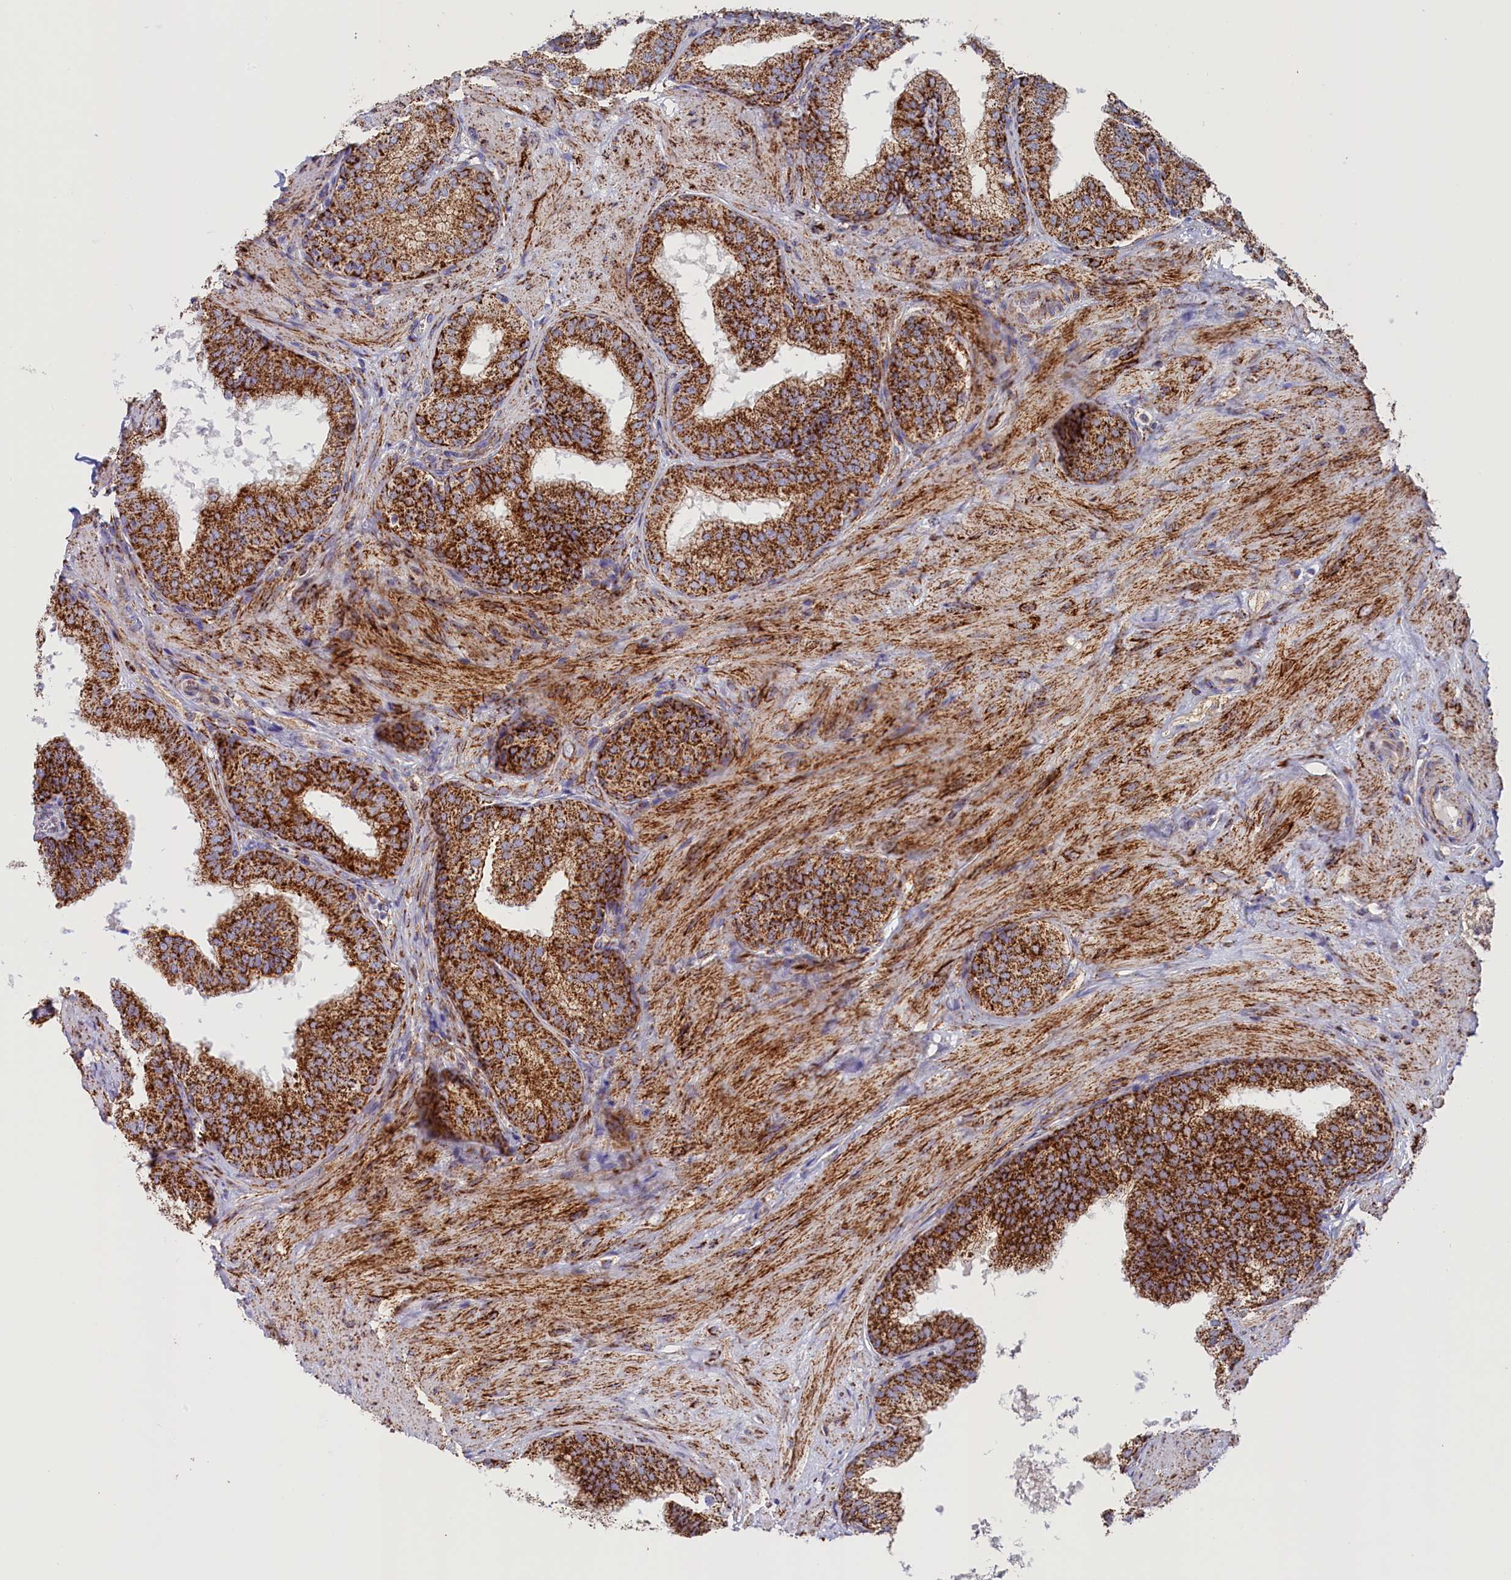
{"staining": {"intensity": "strong", "quantity": ">75%", "location": "cytoplasmic/membranous"}, "tissue": "prostate", "cell_type": "Glandular cells", "image_type": "normal", "snomed": [{"axis": "morphology", "description": "Normal tissue, NOS"}, {"axis": "topography", "description": "Prostate"}], "caption": "The photomicrograph reveals immunohistochemical staining of normal prostate. There is strong cytoplasmic/membranous staining is appreciated in approximately >75% of glandular cells.", "gene": "AKTIP", "patient": {"sex": "male", "age": 60}}